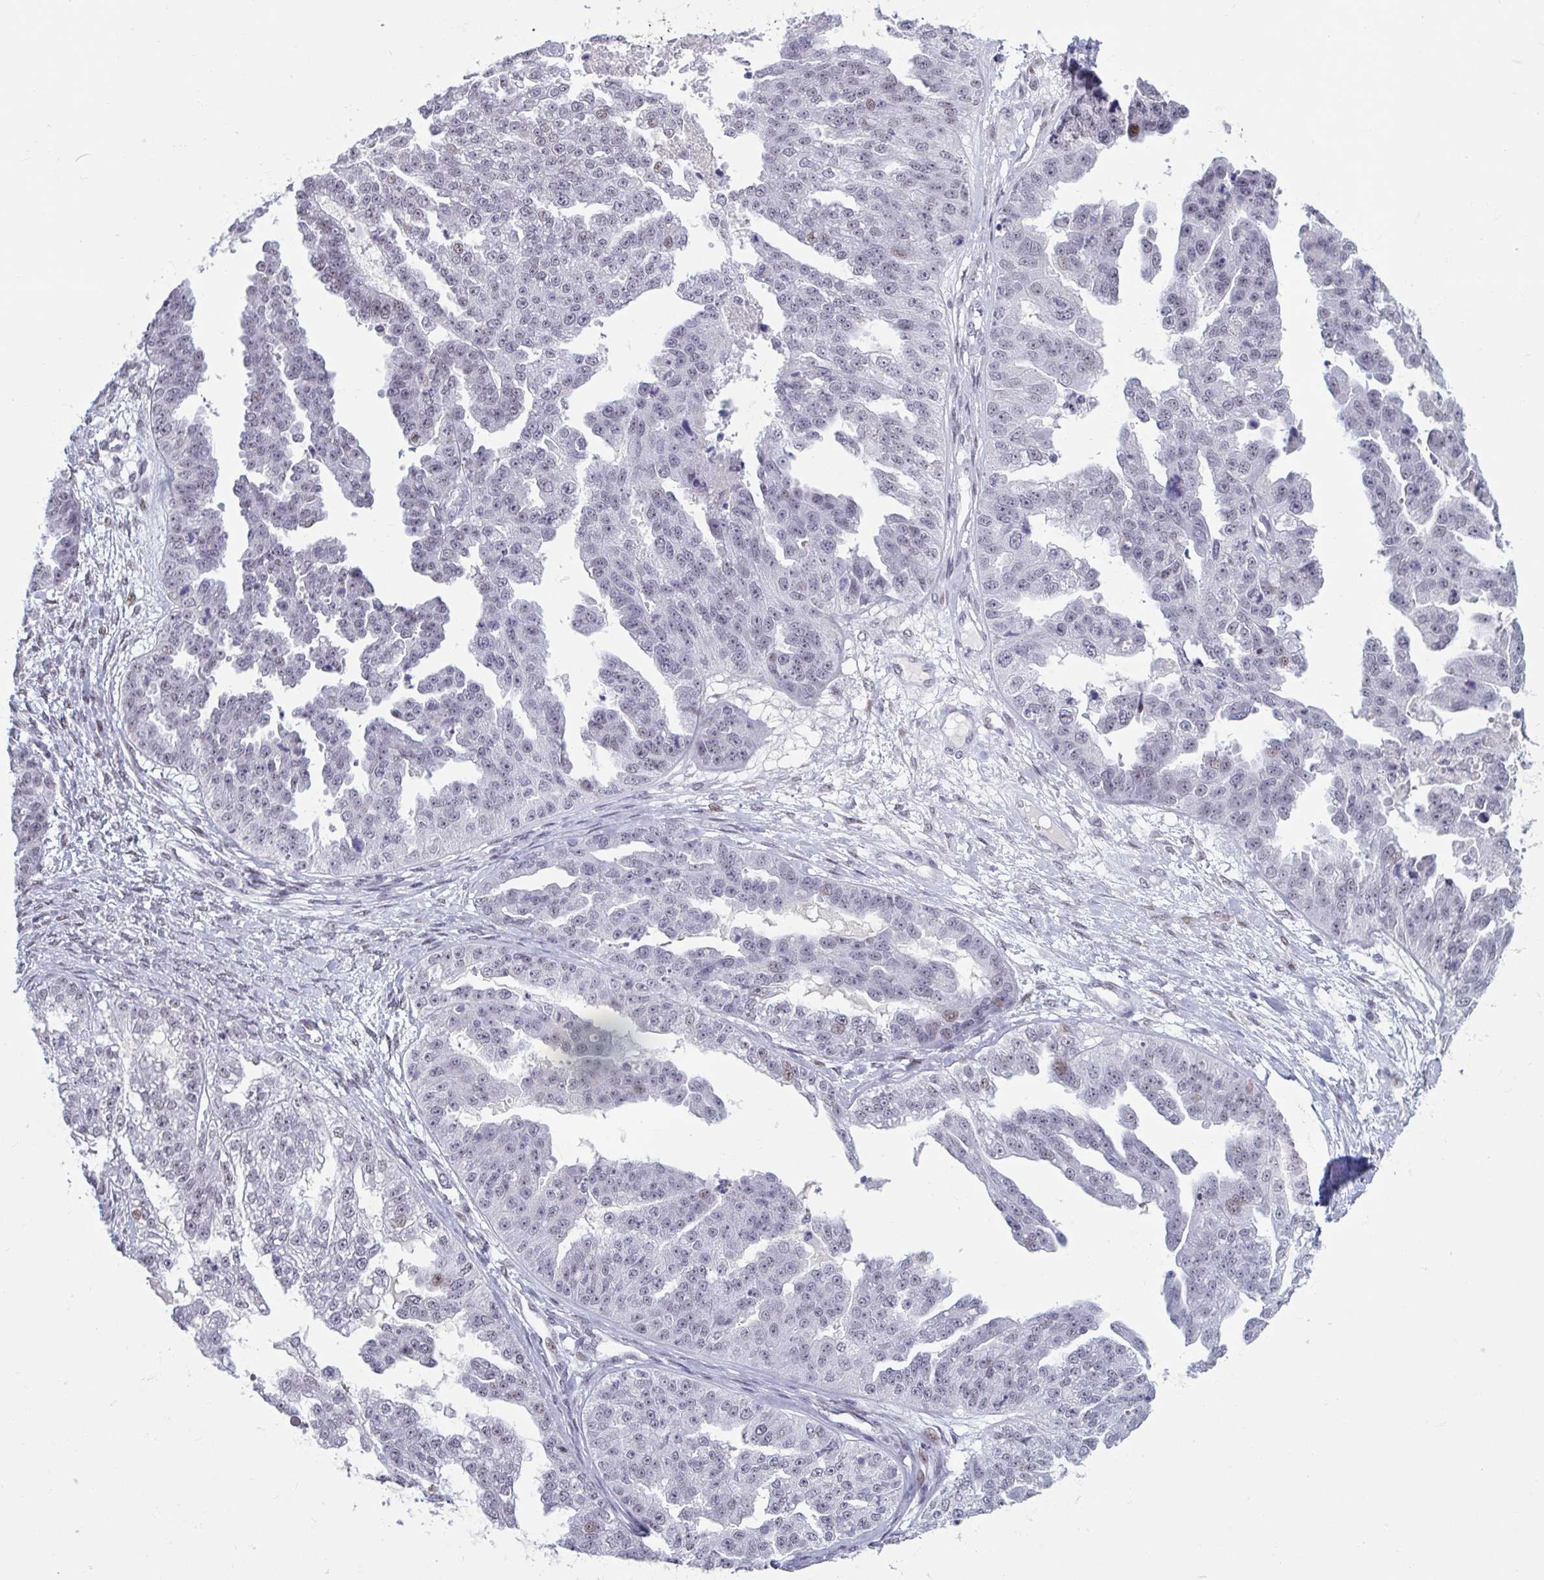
{"staining": {"intensity": "weak", "quantity": "<25%", "location": "nuclear"}, "tissue": "ovarian cancer", "cell_type": "Tumor cells", "image_type": "cancer", "snomed": [{"axis": "morphology", "description": "Cystadenocarcinoma, serous, NOS"}, {"axis": "topography", "description": "Ovary"}], "caption": "An IHC histopathology image of ovarian serous cystadenocarcinoma is shown. There is no staining in tumor cells of ovarian serous cystadenocarcinoma. The staining is performed using DAB brown chromogen with nuclei counter-stained in using hematoxylin.", "gene": "HSD17B6", "patient": {"sex": "female", "age": 58}}